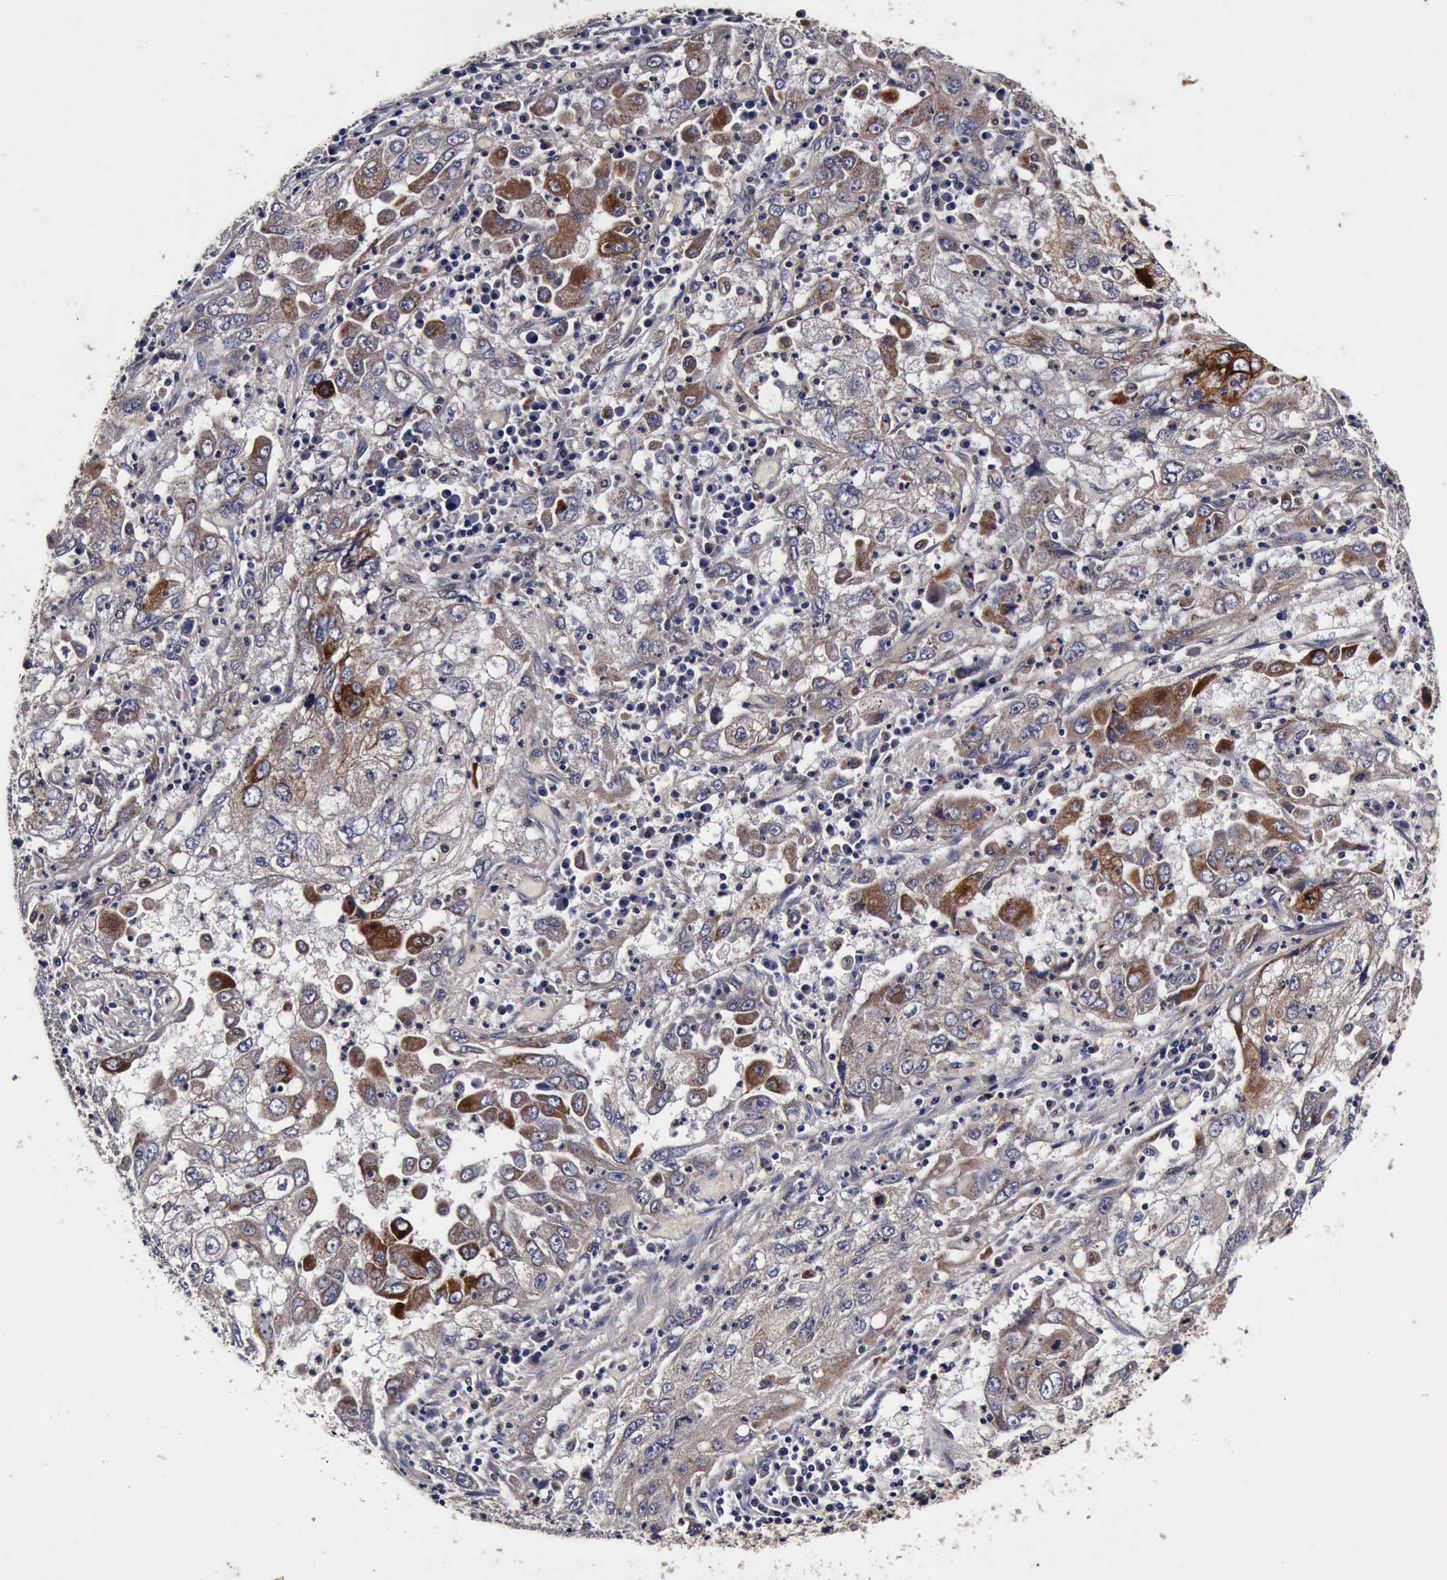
{"staining": {"intensity": "weak", "quantity": "25%-75%", "location": "cytoplasmic/membranous"}, "tissue": "cervical cancer", "cell_type": "Tumor cells", "image_type": "cancer", "snomed": [{"axis": "morphology", "description": "Squamous cell carcinoma, NOS"}, {"axis": "topography", "description": "Cervix"}], "caption": "This is an image of immunohistochemistry (IHC) staining of cervical cancer (squamous cell carcinoma), which shows weak staining in the cytoplasmic/membranous of tumor cells.", "gene": "CST3", "patient": {"sex": "female", "age": 36}}